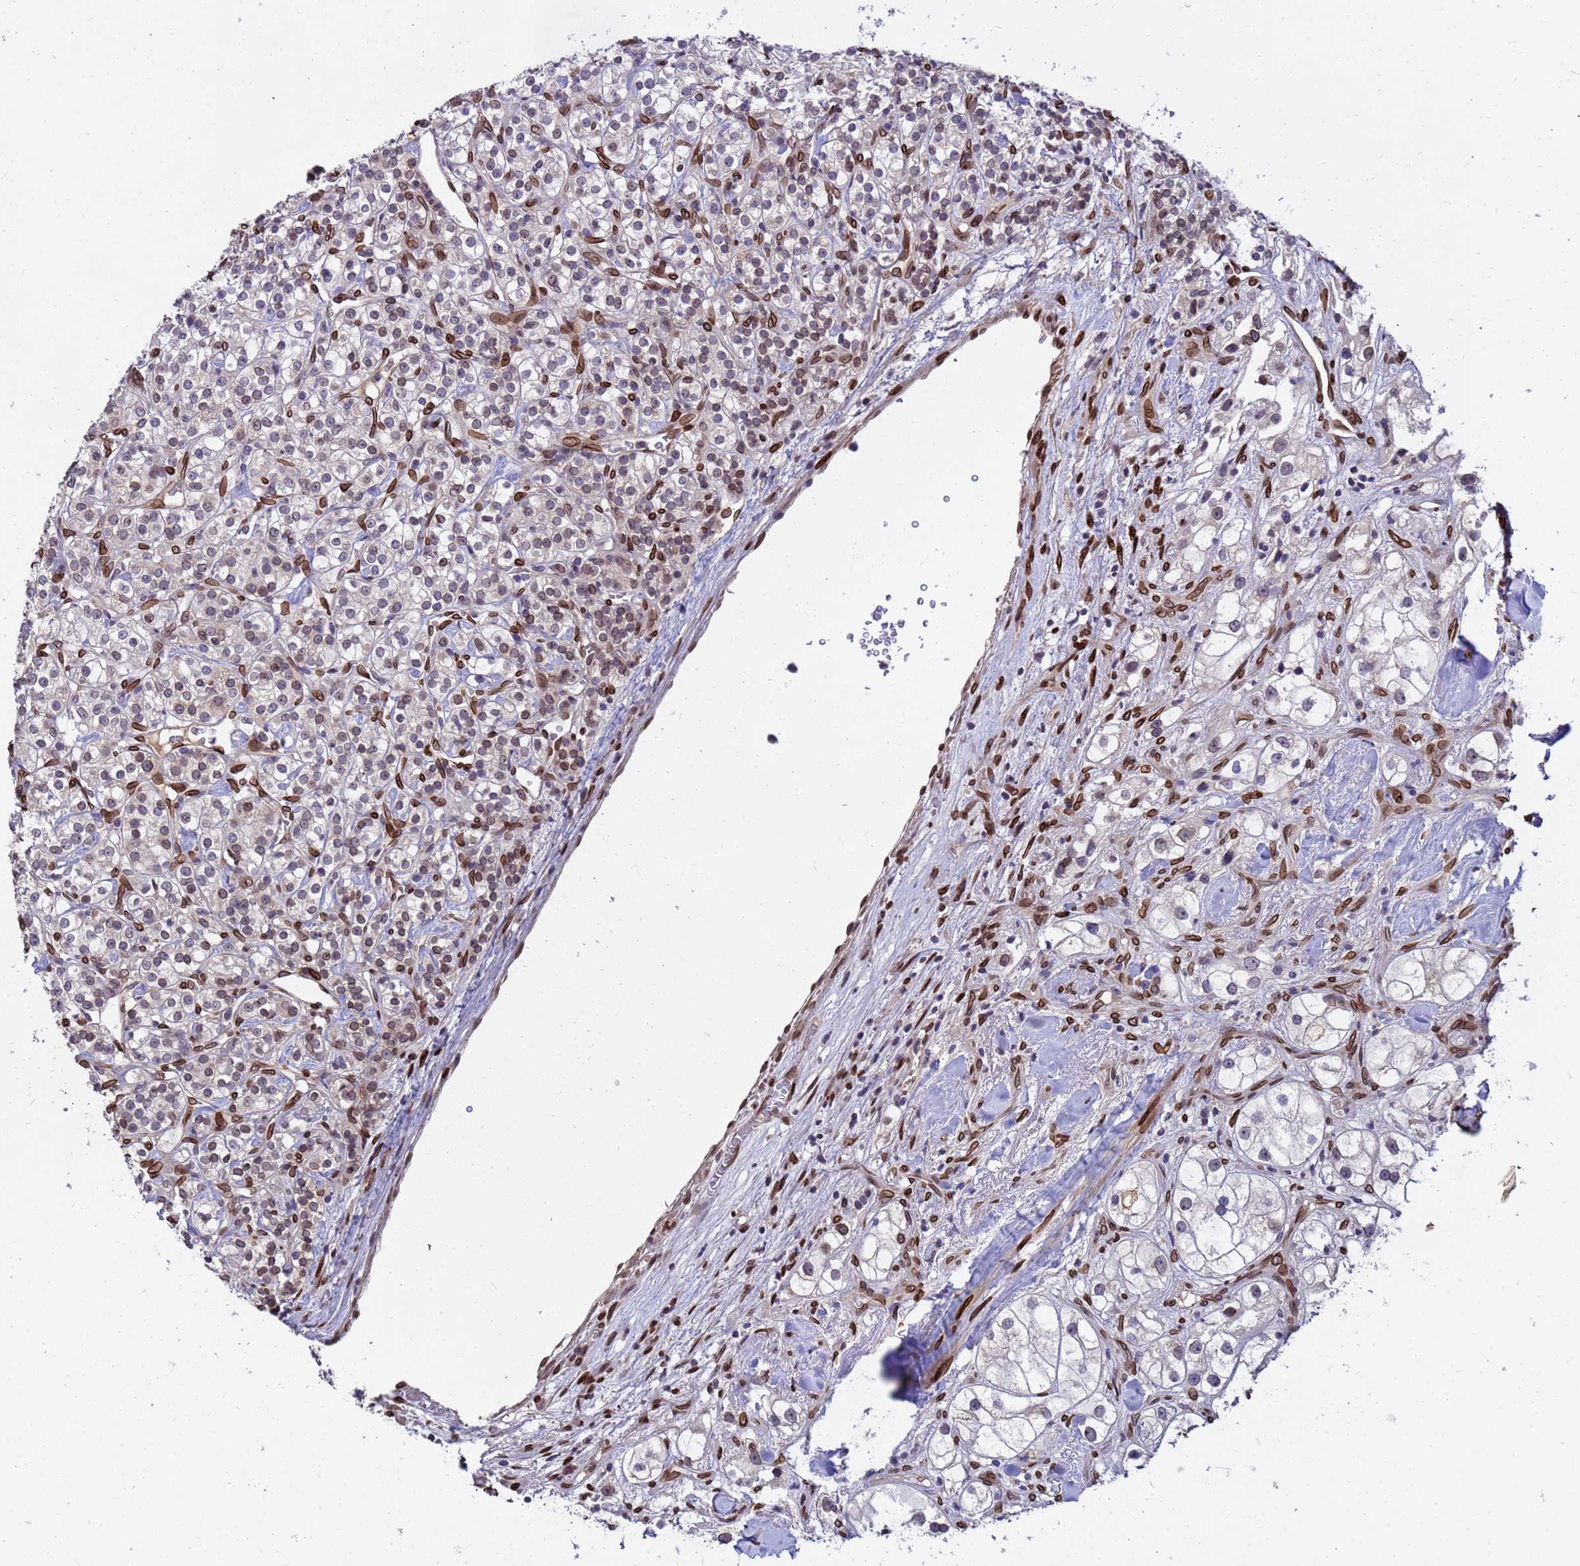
{"staining": {"intensity": "weak", "quantity": "<25%", "location": "cytoplasmic/membranous,nuclear"}, "tissue": "renal cancer", "cell_type": "Tumor cells", "image_type": "cancer", "snomed": [{"axis": "morphology", "description": "Adenocarcinoma, NOS"}, {"axis": "topography", "description": "Kidney"}], "caption": "Immunohistochemical staining of human adenocarcinoma (renal) displays no significant staining in tumor cells.", "gene": "GPR135", "patient": {"sex": "male", "age": 77}}